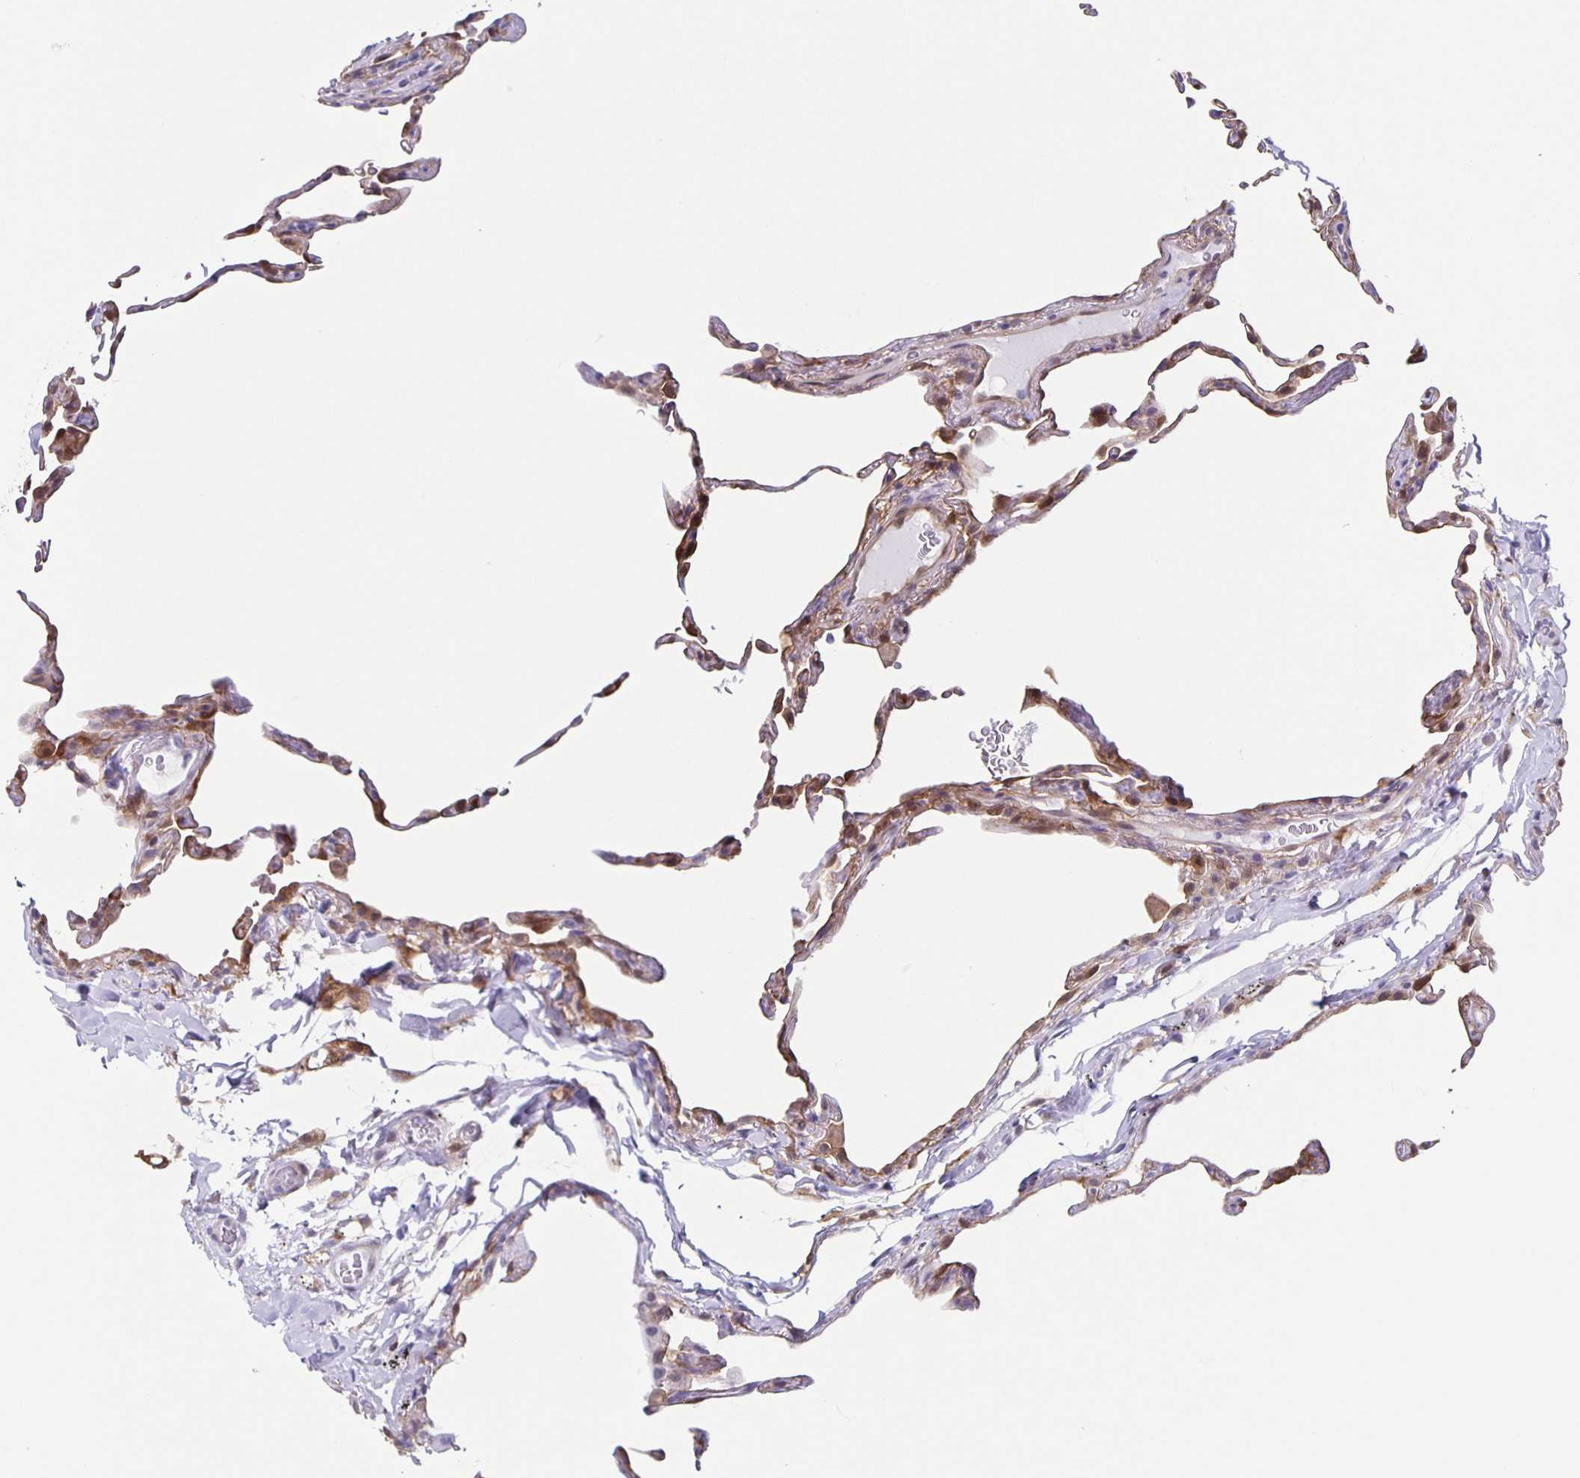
{"staining": {"intensity": "moderate", "quantity": "<25%", "location": "cytoplasmic/membranous,nuclear"}, "tissue": "lung", "cell_type": "Alveolar cells", "image_type": "normal", "snomed": [{"axis": "morphology", "description": "Normal tissue, NOS"}, {"axis": "topography", "description": "Lung"}], "caption": "Protein analysis of unremarkable lung reveals moderate cytoplasmic/membranous,nuclear staining in about <25% of alveolar cells.", "gene": "TPPP", "patient": {"sex": "female", "age": 57}}